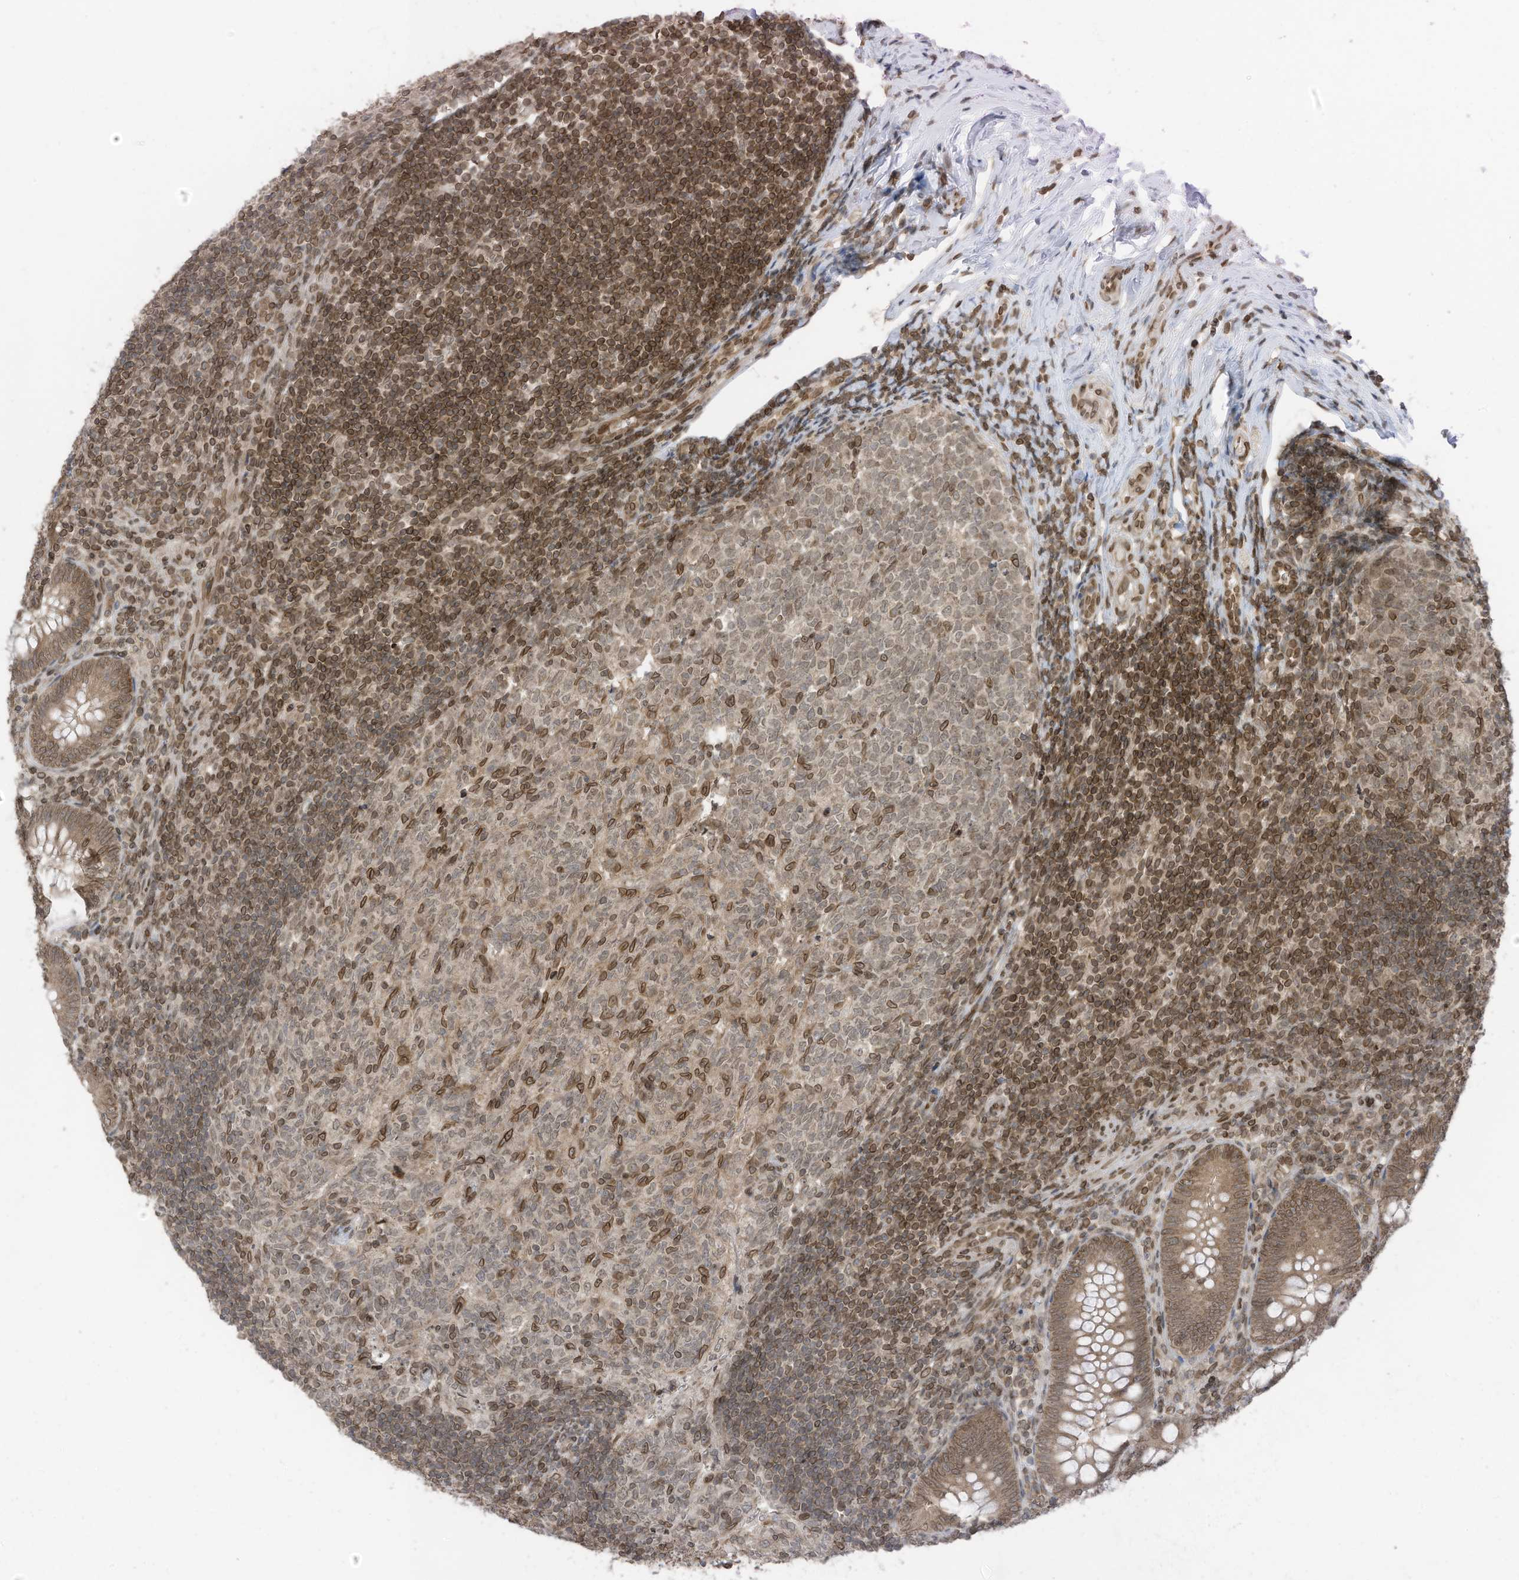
{"staining": {"intensity": "moderate", "quantity": ">75%", "location": "cytoplasmic/membranous,nuclear"}, "tissue": "appendix", "cell_type": "Glandular cells", "image_type": "normal", "snomed": [{"axis": "morphology", "description": "Normal tissue, NOS"}, {"axis": "topography", "description": "Appendix"}], "caption": "A high-resolution histopathology image shows immunohistochemistry staining of benign appendix, which reveals moderate cytoplasmic/membranous,nuclear positivity in about >75% of glandular cells. The protein of interest is shown in brown color, while the nuclei are stained blue.", "gene": "RABL3", "patient": {"sex": "male", "age": 14}}